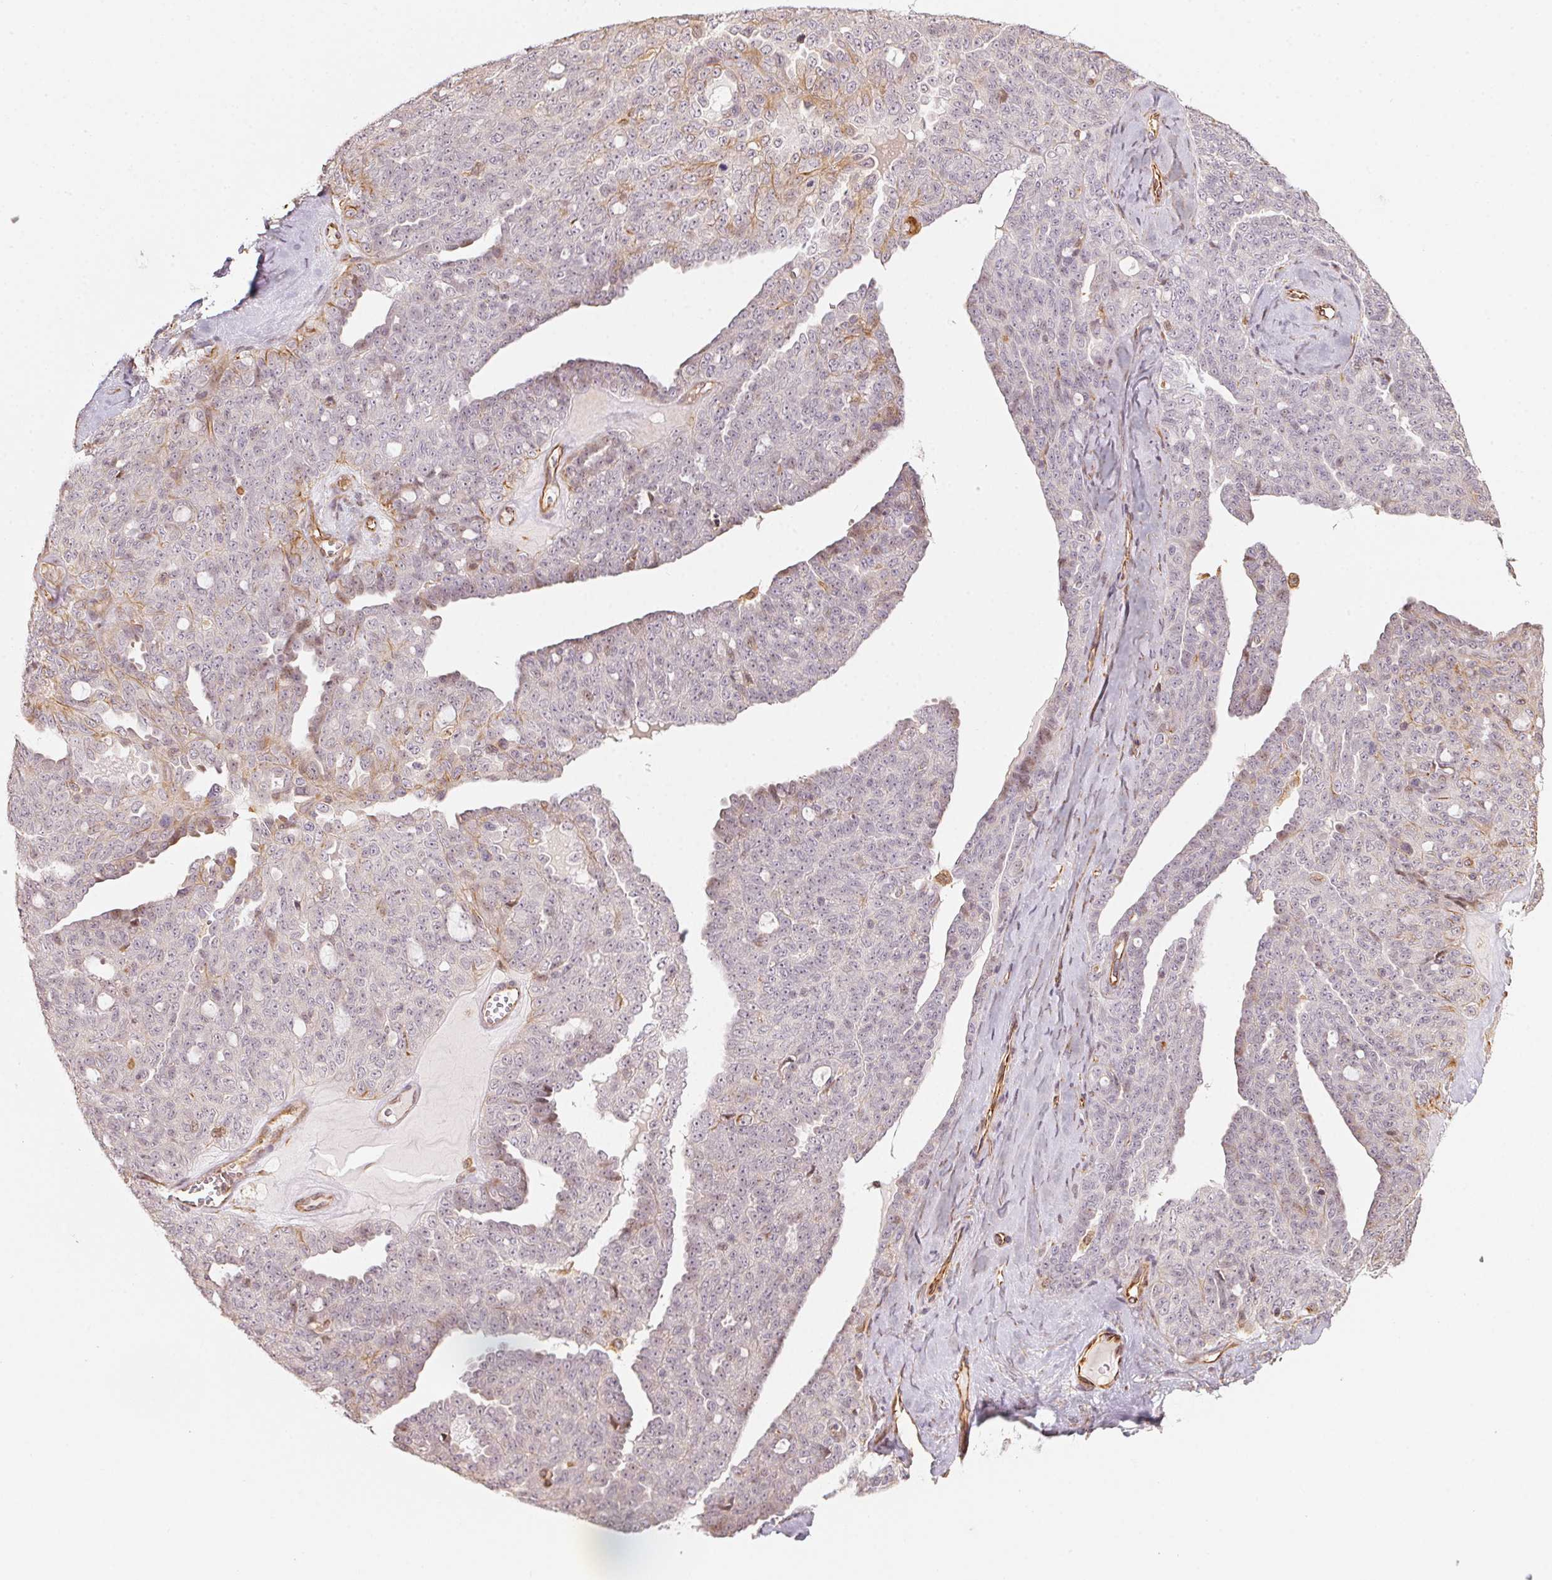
{"staining": {"intensity": "negative", "quantity": "none", "location": "none"}, "tissue": "ovarian cancer", "cell_type": "Tumor cells", "image_type": "cancer", "snomed": [{"axis": "morphology", "description": "Cystadenocarcinoma, serous, NOS"}, {"axis": "topography", "description": "Ovary"}], "caption": "An immunohistochemistry (IHC) micrograph of serous cystadenocarcinoma (ovarian) is shown. There is no staining in tumor cells of serous cystadenocarcinoma (ovarian).", "gene": "FOXR2", "patient": {"sex": "female", "age": 71}}